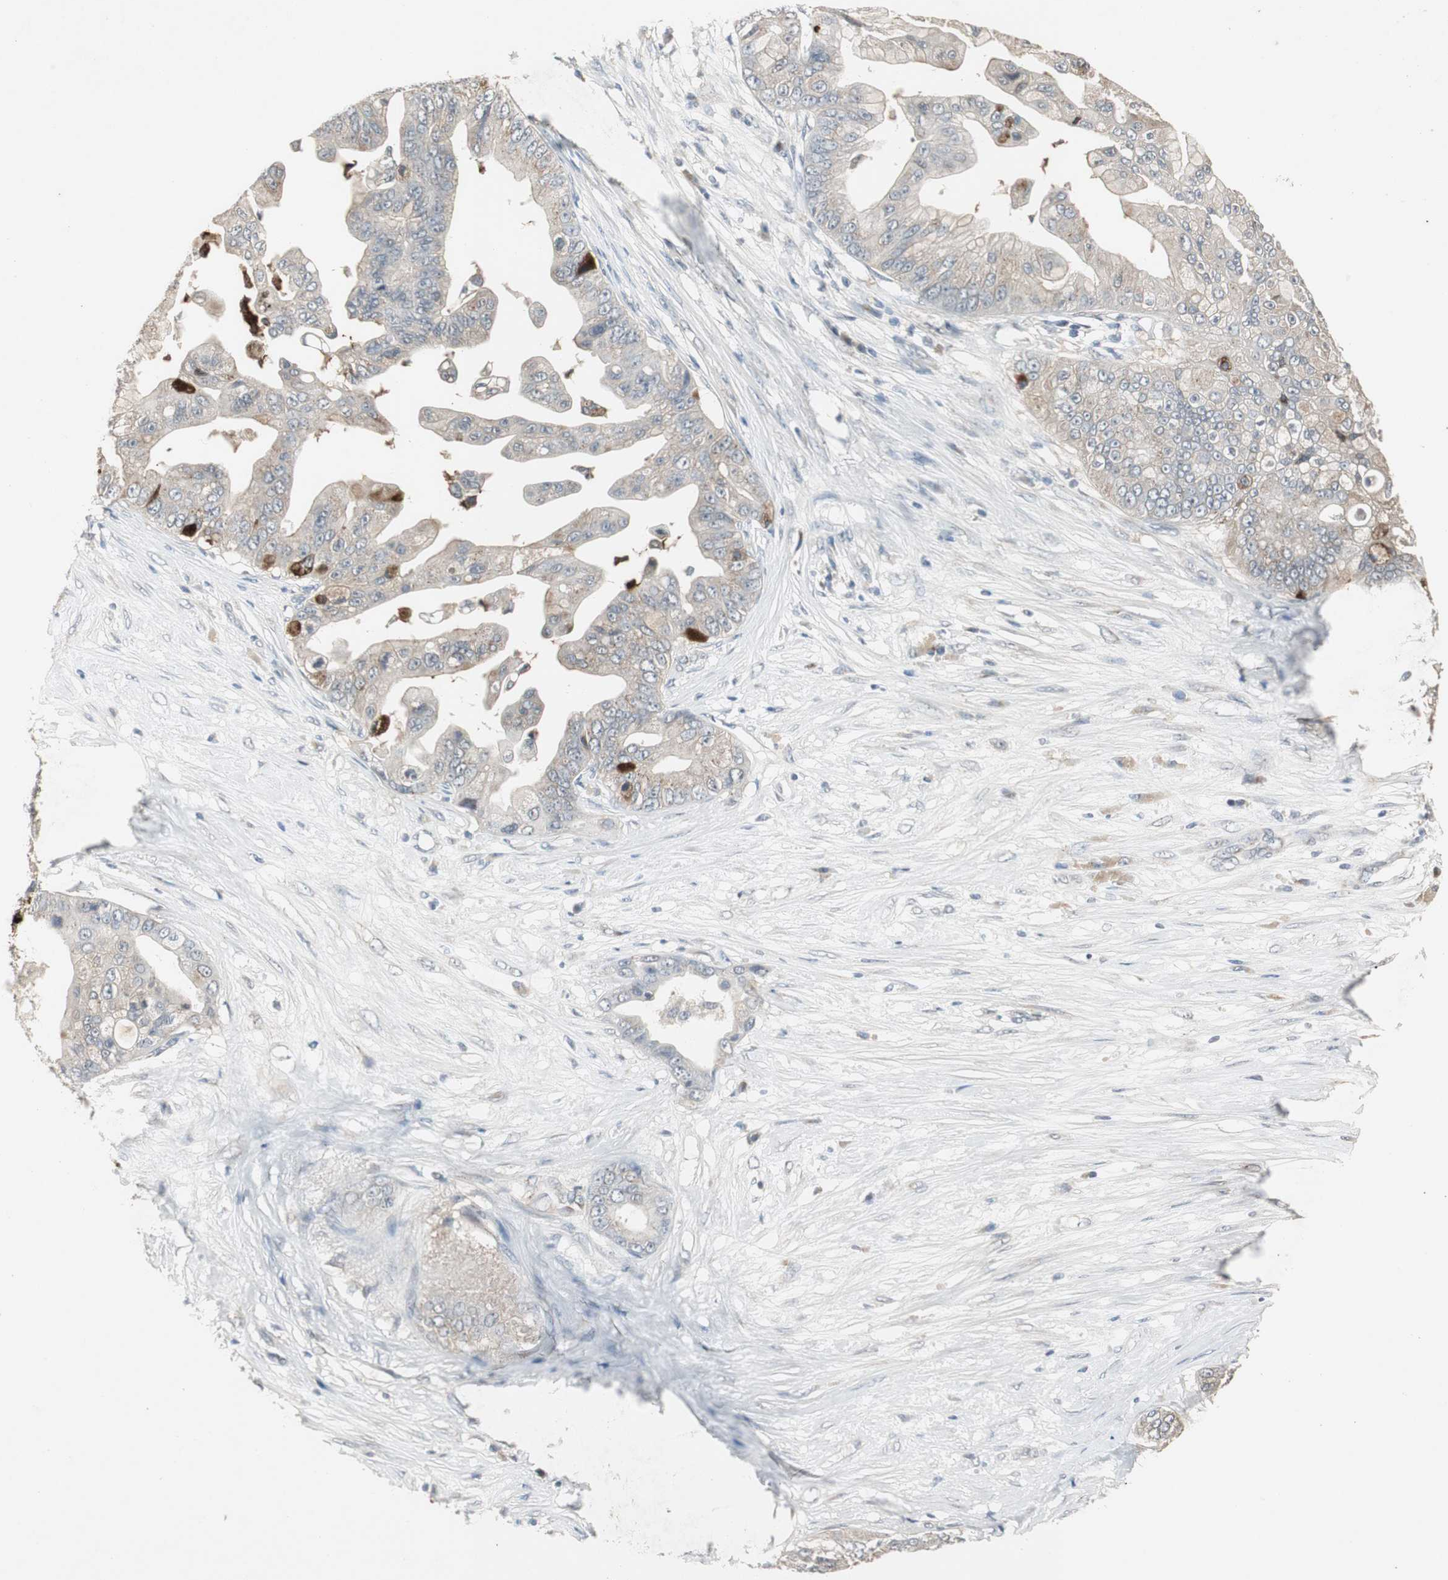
{"staining": {"intensity": "weak", "quantity": "<25%", "location": "cytoplasmic/membranous"}, "tissue": "pancreatic cancer", "cell_type": "Tumor cells", "image_type": "cancer", "snomed": [{"axis": "morphology", "description": "Adenocarcinoma, NOS"}, {"axis": "topography", "description": "Pancreas"}], "caption": "Immunohistochemistry (IHC) image of adenocarcinoma (pancreatic) stained for a protein (brown), which reveals no positivity in tumor cells.", "gene": "PTPRN2", "patient": {"sex": "female", "age": 75}}